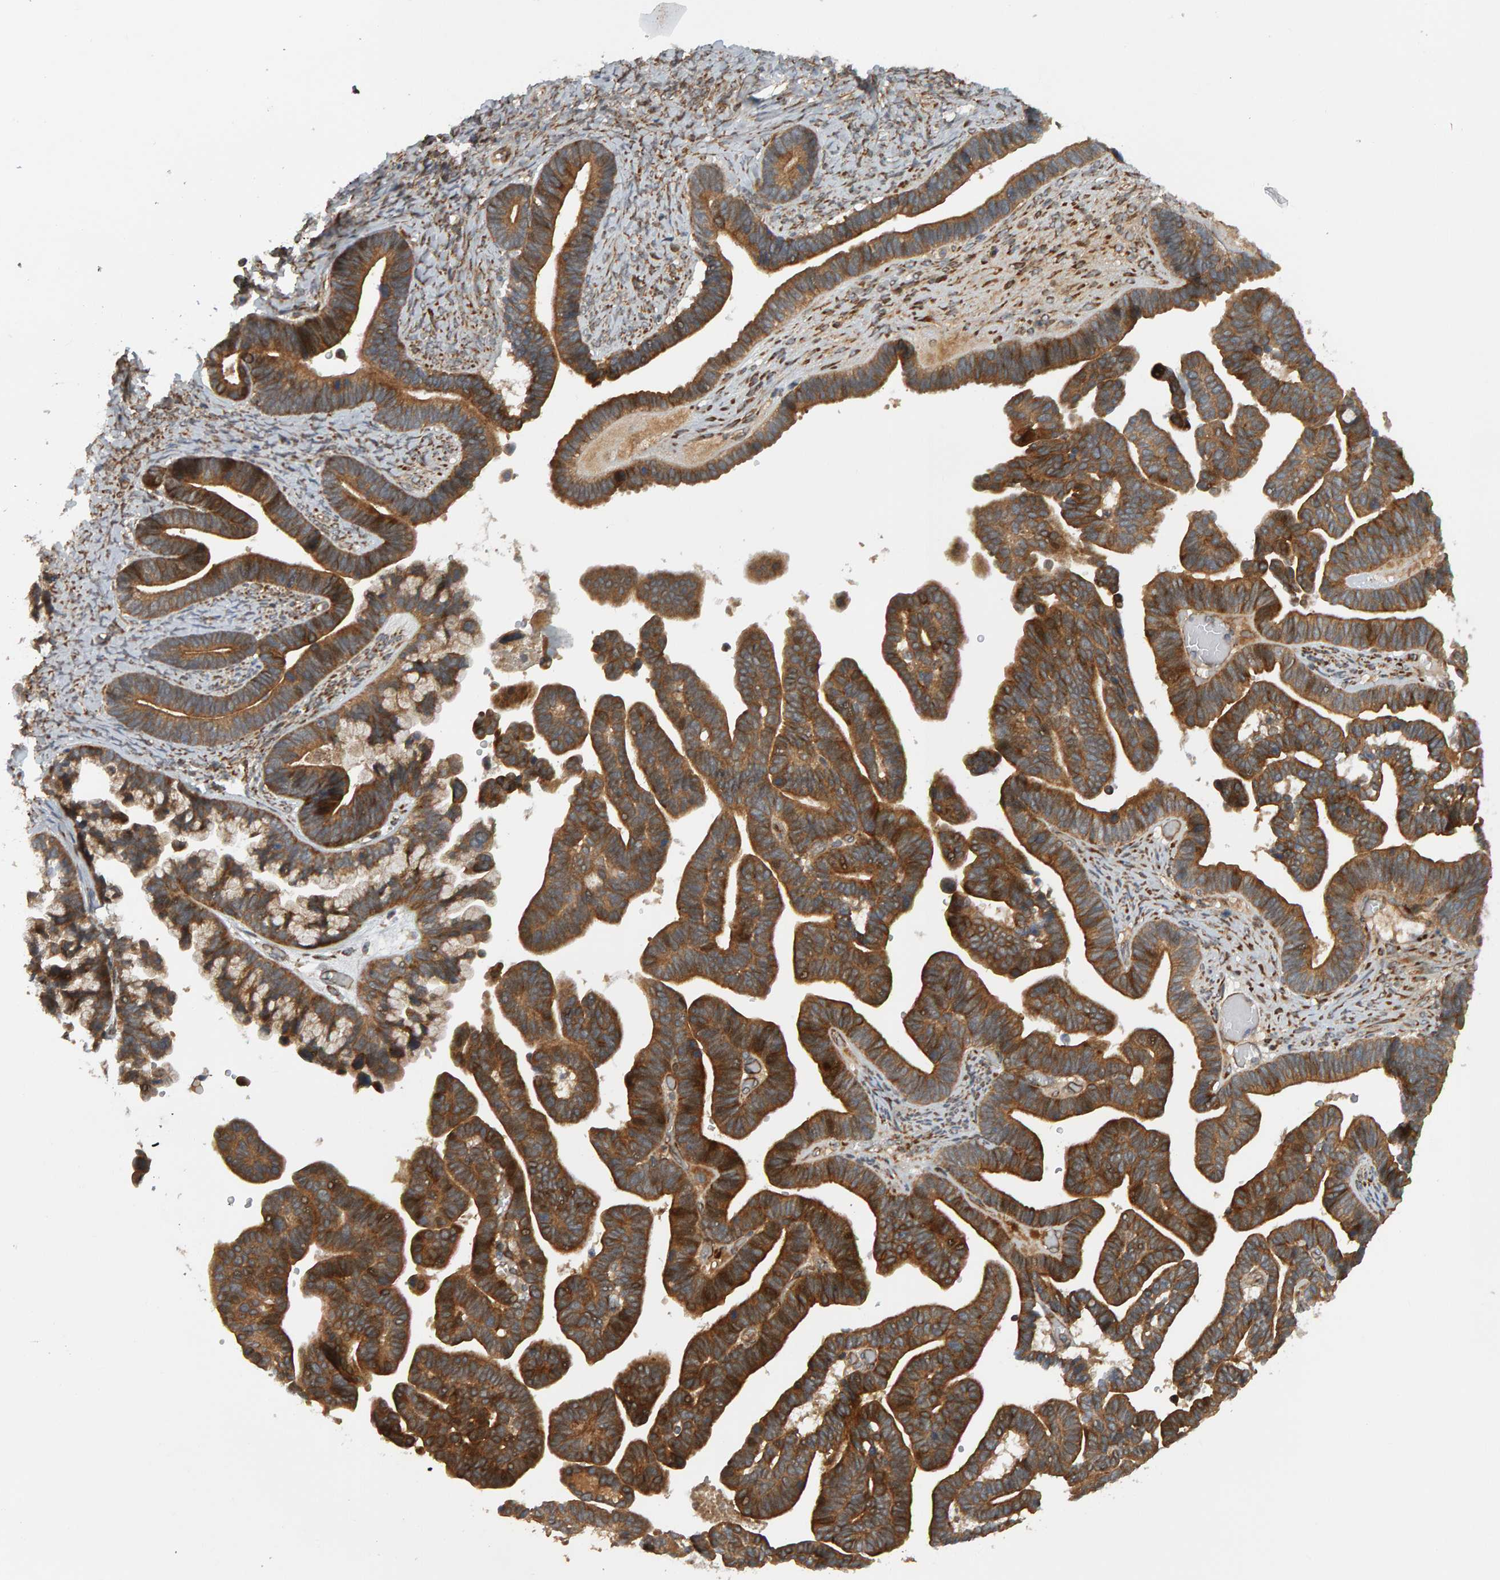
{"staining": {"intensity": "strong", "quantity": ">75%", "location": "cytoplasmic/membranous"}, "tissue": "ovarian cancer", "cell_type": "Tumor cells", "image_type": "cancer", "snomed": [{"axis": "morphology", "description": "Cystadenocarcinoma, serous, NOS"}, {"axis": "topography", "description": "Ovary"}], "caption": "The photomicrograph shows immunohistochemical staining of ovarian cancer (serous cystadenocarcinoma). There is strong cytoplasmic/membranous expression is present in approximately >75% of tumor cells.", "gene": "ZFAND1", "patient": {"sex": "female", "age": 56}}